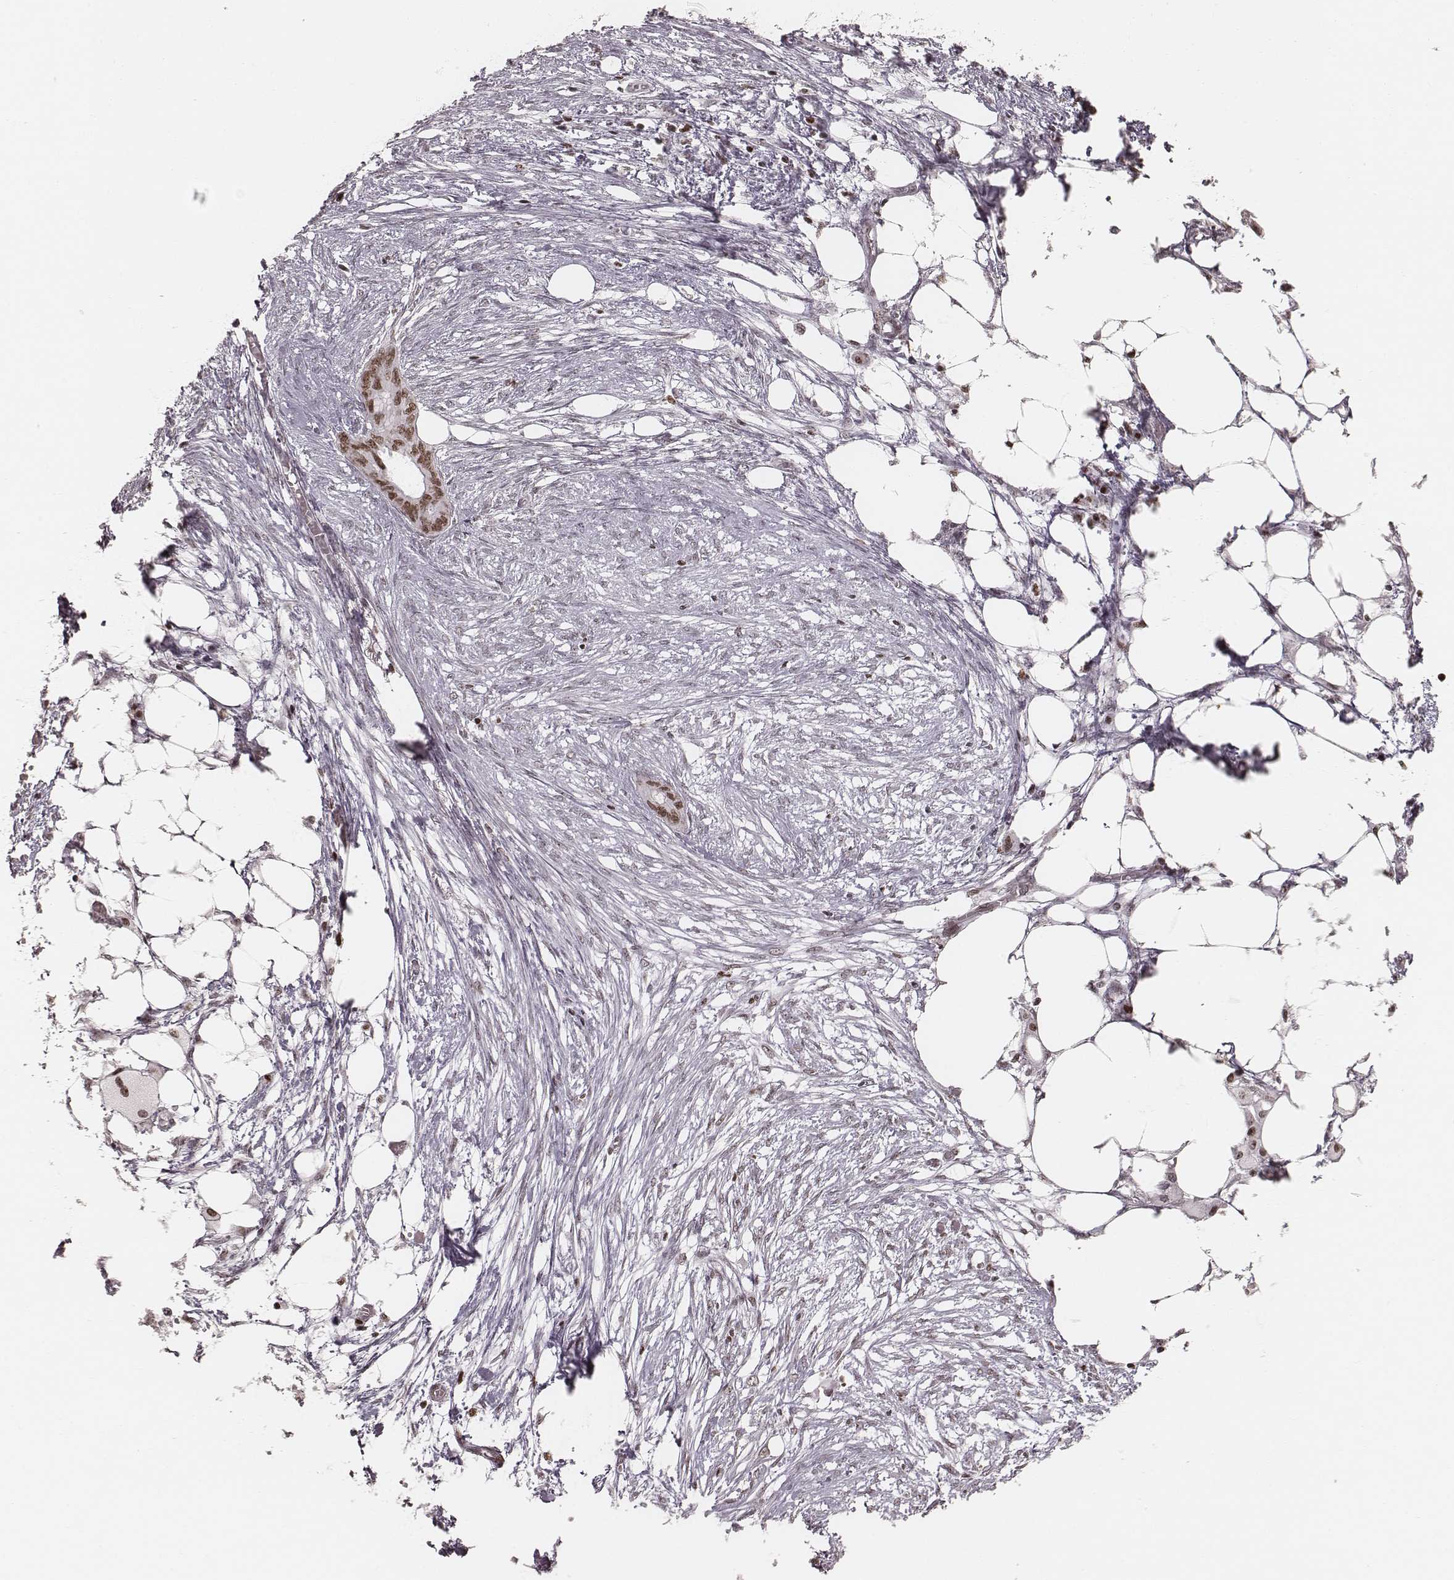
{"staining": {"intensity": "moderate", "quantity": ">75%", "location": "nuclear"}, "tissue": "endometrial cancer", "cell_type": "Tumor cells", "image_type": "cancer", "snomed": [{"axis": "morphology", "description": "Adenocarcinoma, NOS"}, {"axis": "morphology", "description": "Adenocarcinoma, metastatic, NOS"}, {"axis": "topography", "description": "Adipose tissue"}, {"axis": "topography", "description": "Endometrium"}], "caption": "Adenocarcinoma (endometrial) stained with DAB (3,3'-diaminobenzidine) immunohistochemistry (IHC) demonstrates medium levels of moderate nuclear positivity in approximately >75% of tumor cells.", "gene": "PARP1", "patient": {"sex": "female", "age": 67}}